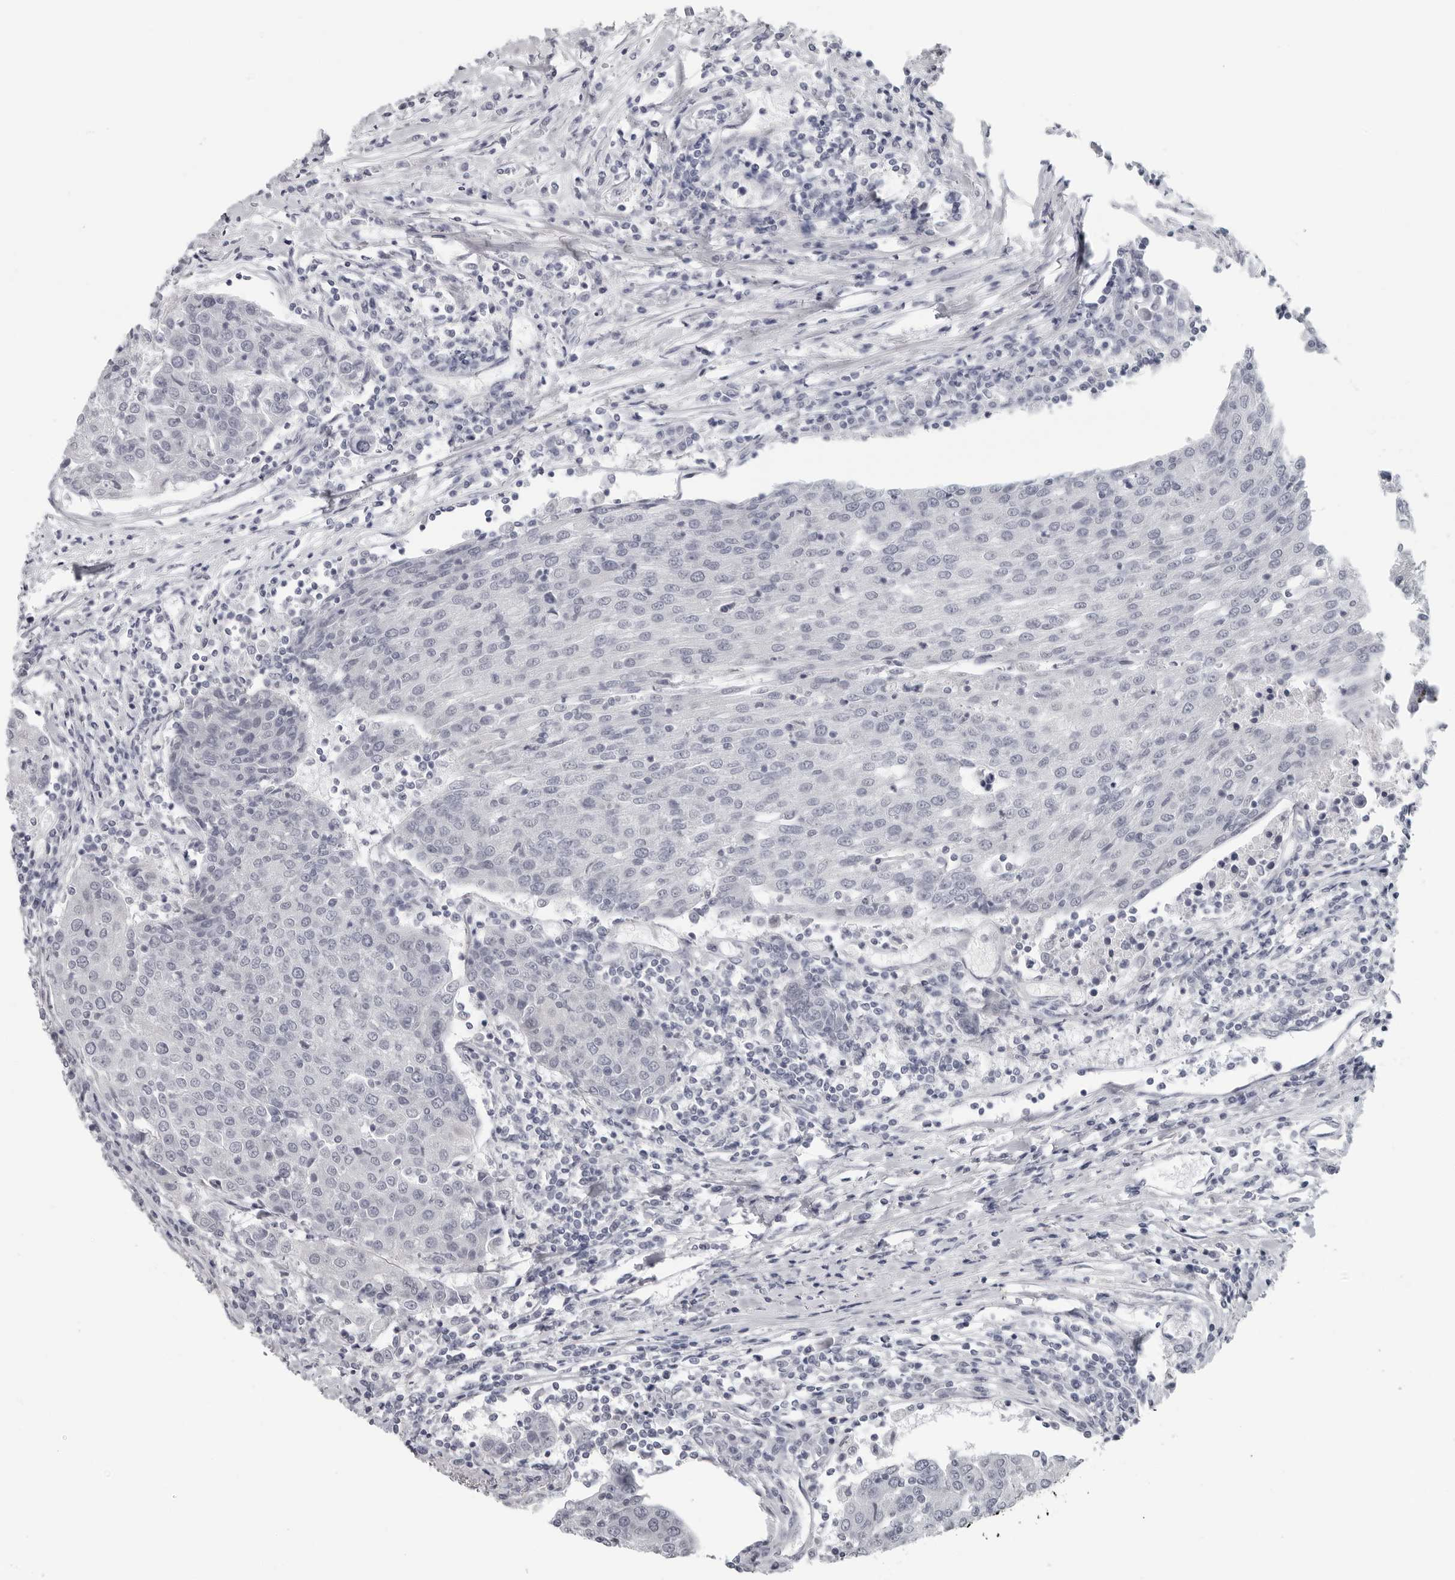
{"staining": {"intensity": "negative", "quantity": "none", "location": "none"}, "tissue": "urothelial cancer", "cell_type": "Tumor cells", "image_type": "cancer", "snomed": [{"axis": "morphology", "description": "Urothelial carcinoma, High grade"}, {"axis": "topography", "description": "Urinary bladder"}], "caption": "This image is of urothelial carcinoma (high-grade) stained with IHC to label a protein in brown with the nuclei are counter-stained blue. There is no staining in tumor cells.", "gene": "OPLAH", "patient": {"sex": "female", "age": 85}}